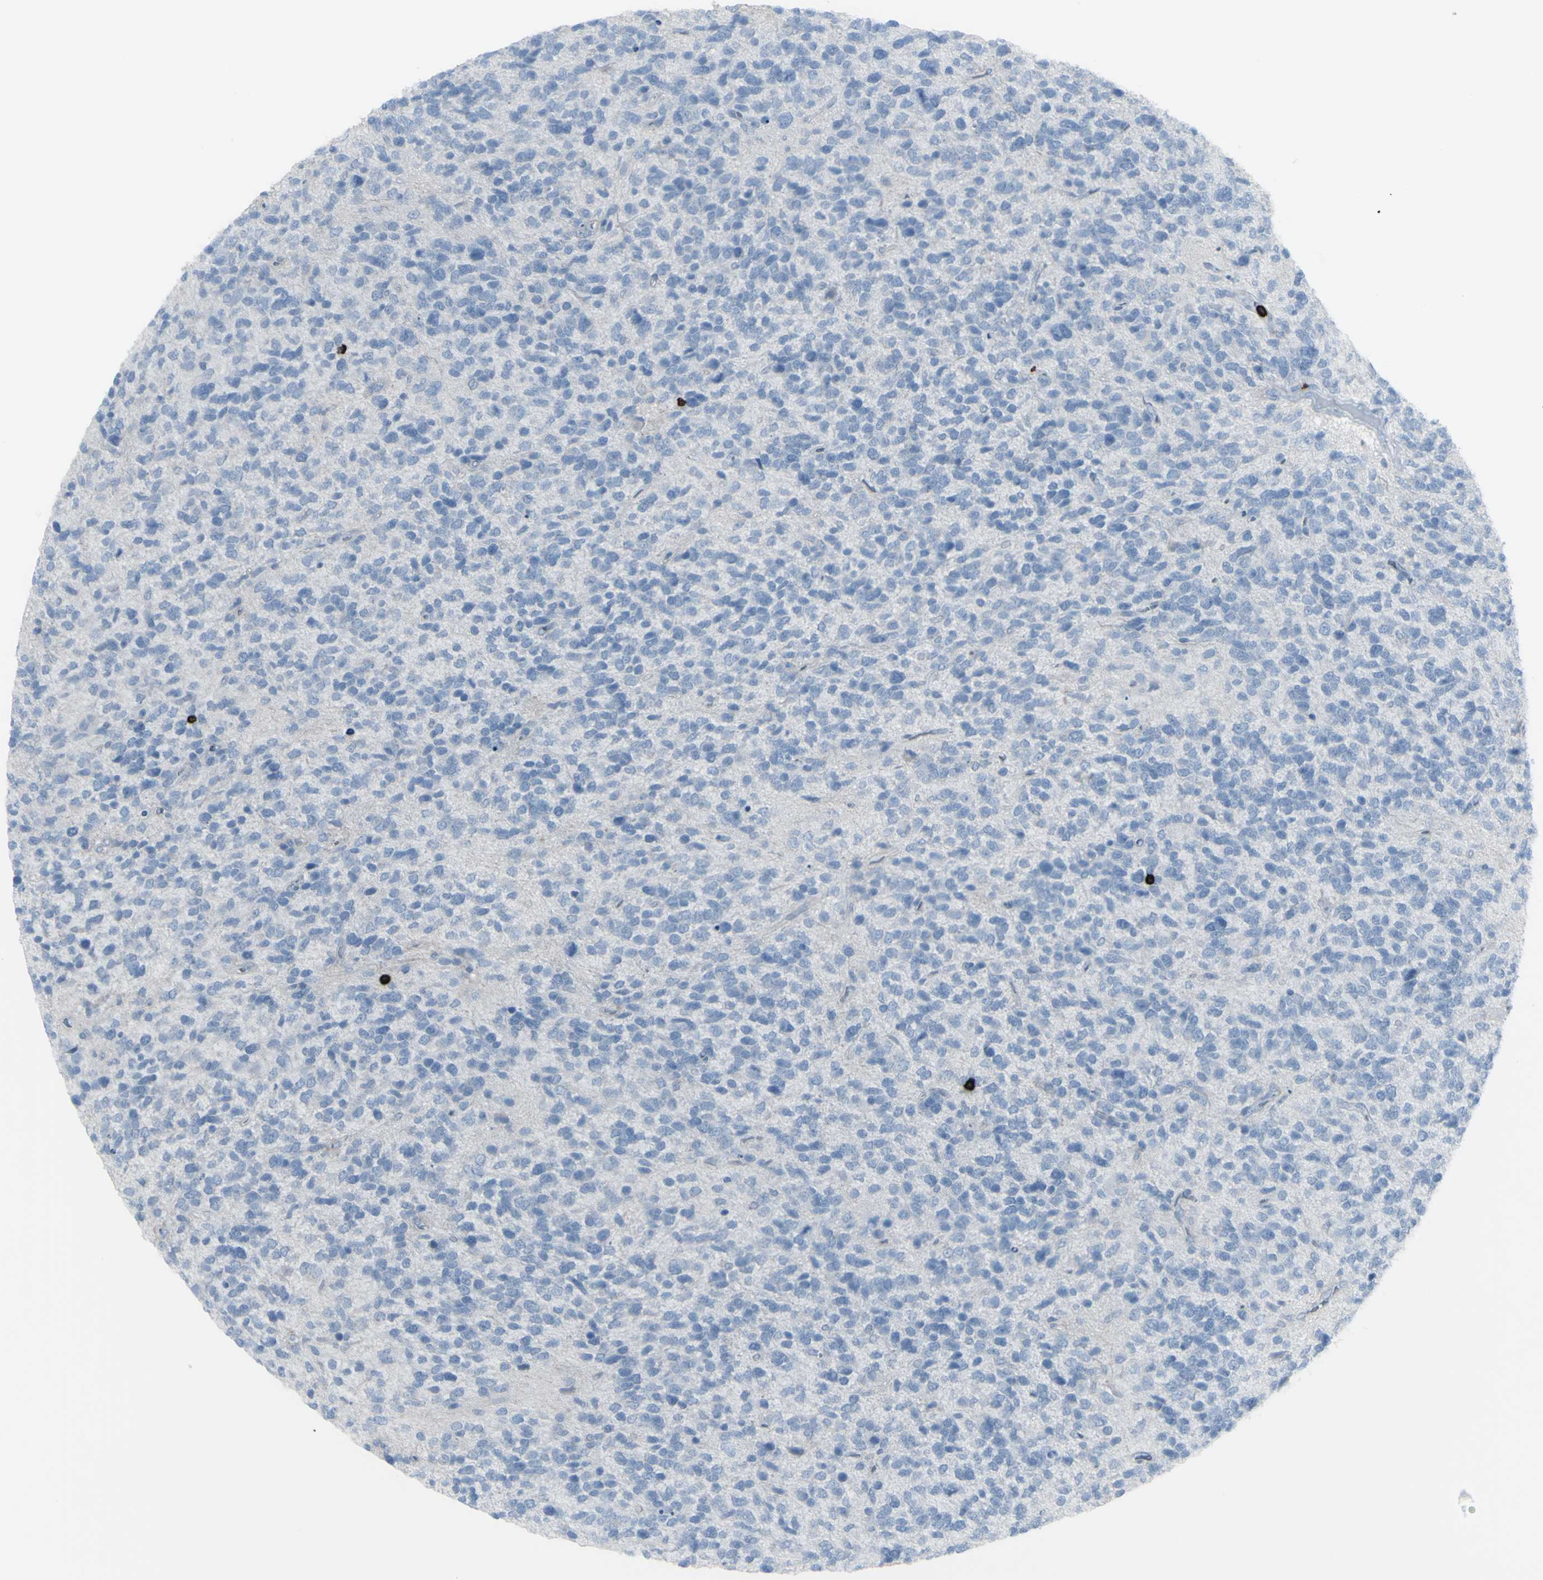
{"staining": {"intensity": "negative", "quantity": "none", "location": "none"}, "tissue": "glioma", "cell_type": "Tumor cells", "image_type": "cancer", "snomed": [{"axis": "morphology", "description": "Glioma, malignant, High grade"}, {"axis": "topography", "description": "Brain"}], "caption": "Image shows no significant protein staining in tumor cells of glioma.", "gene": "CD247", "patient": {"sex": "female", "age": 58}}